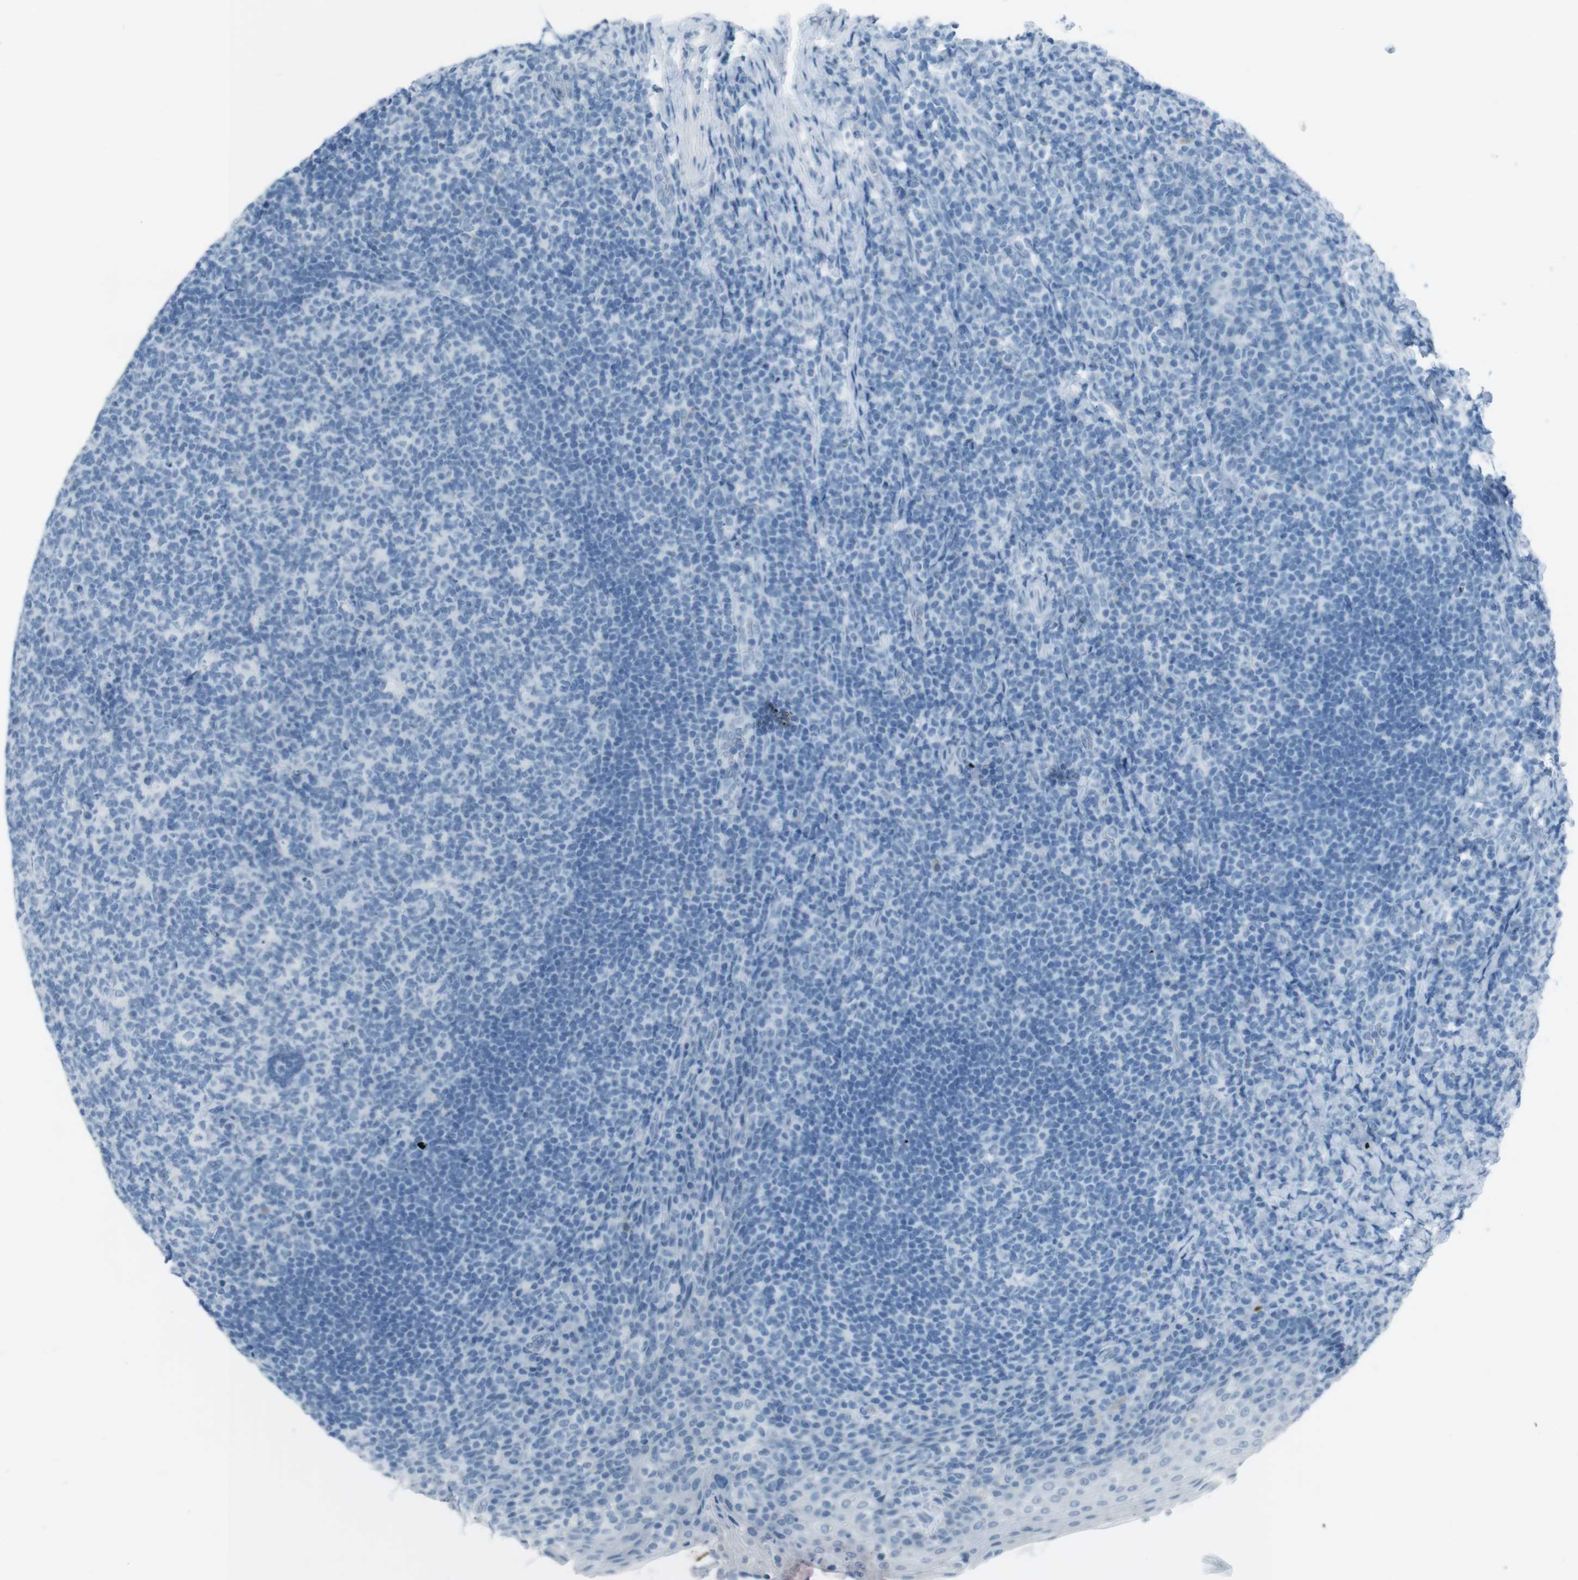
{"staining": {"intensity": "negative", "quantity": "none", "location": "none"}, "tissue": "tonsil", "cell_type": "Germinal center cells", "image_type": "normal", "snomed": [{"axis": "morphology", "description": "Normal tissue, NOS"}, {"axis": "topography", "description": "Tonsil"}], "caption": "Immunohistochemistry of unremarkable tonsil exhibits no positivity in germinal center cells. The staining is performed using DAB (3,3'-diaminobenzidine) brown chromogen with nuclei counter-stained in using hematoxylin.", "gene": "TMEM207", "patient": {"sex": "male", "age": 17}}